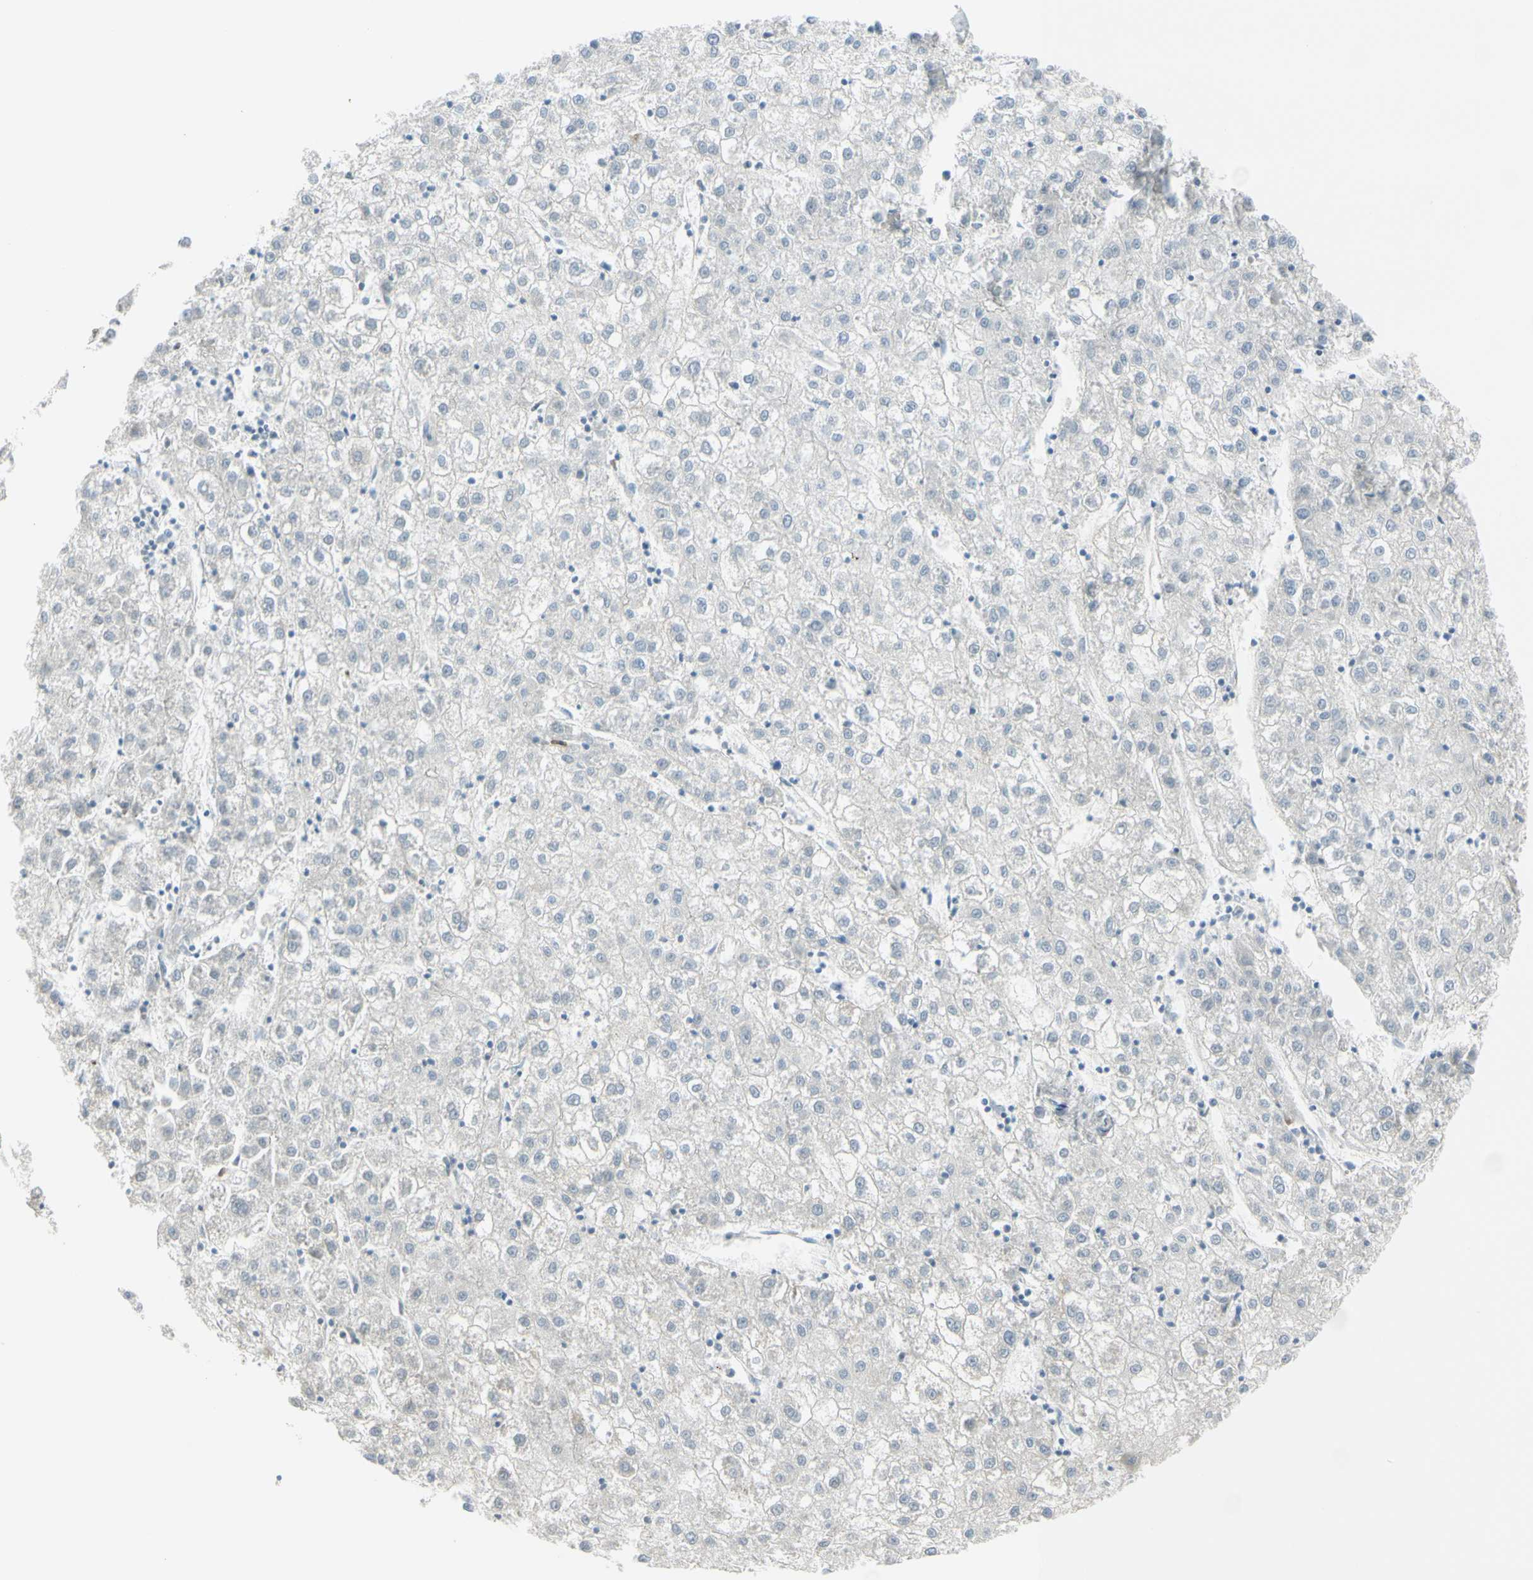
{"staining": {"intensity": "negative", "quantity": "none", "location": "none"}, "tissue": "liver cancer", "cell_type": "Tumor cells", "image_type": "cancer", "snomed": [{"axis": "morphology", "description": "Carcinoma, Hepatocellular, NOS"}, {"axis": "topography", "description": "Liver"}], "caption": "This is an IHC image of liver cancer (hepatocellular carcinoma). There is no positivity in tumor cells.", "gene": "GALNT5", "patient": {"sex": "male", "age": 72}}